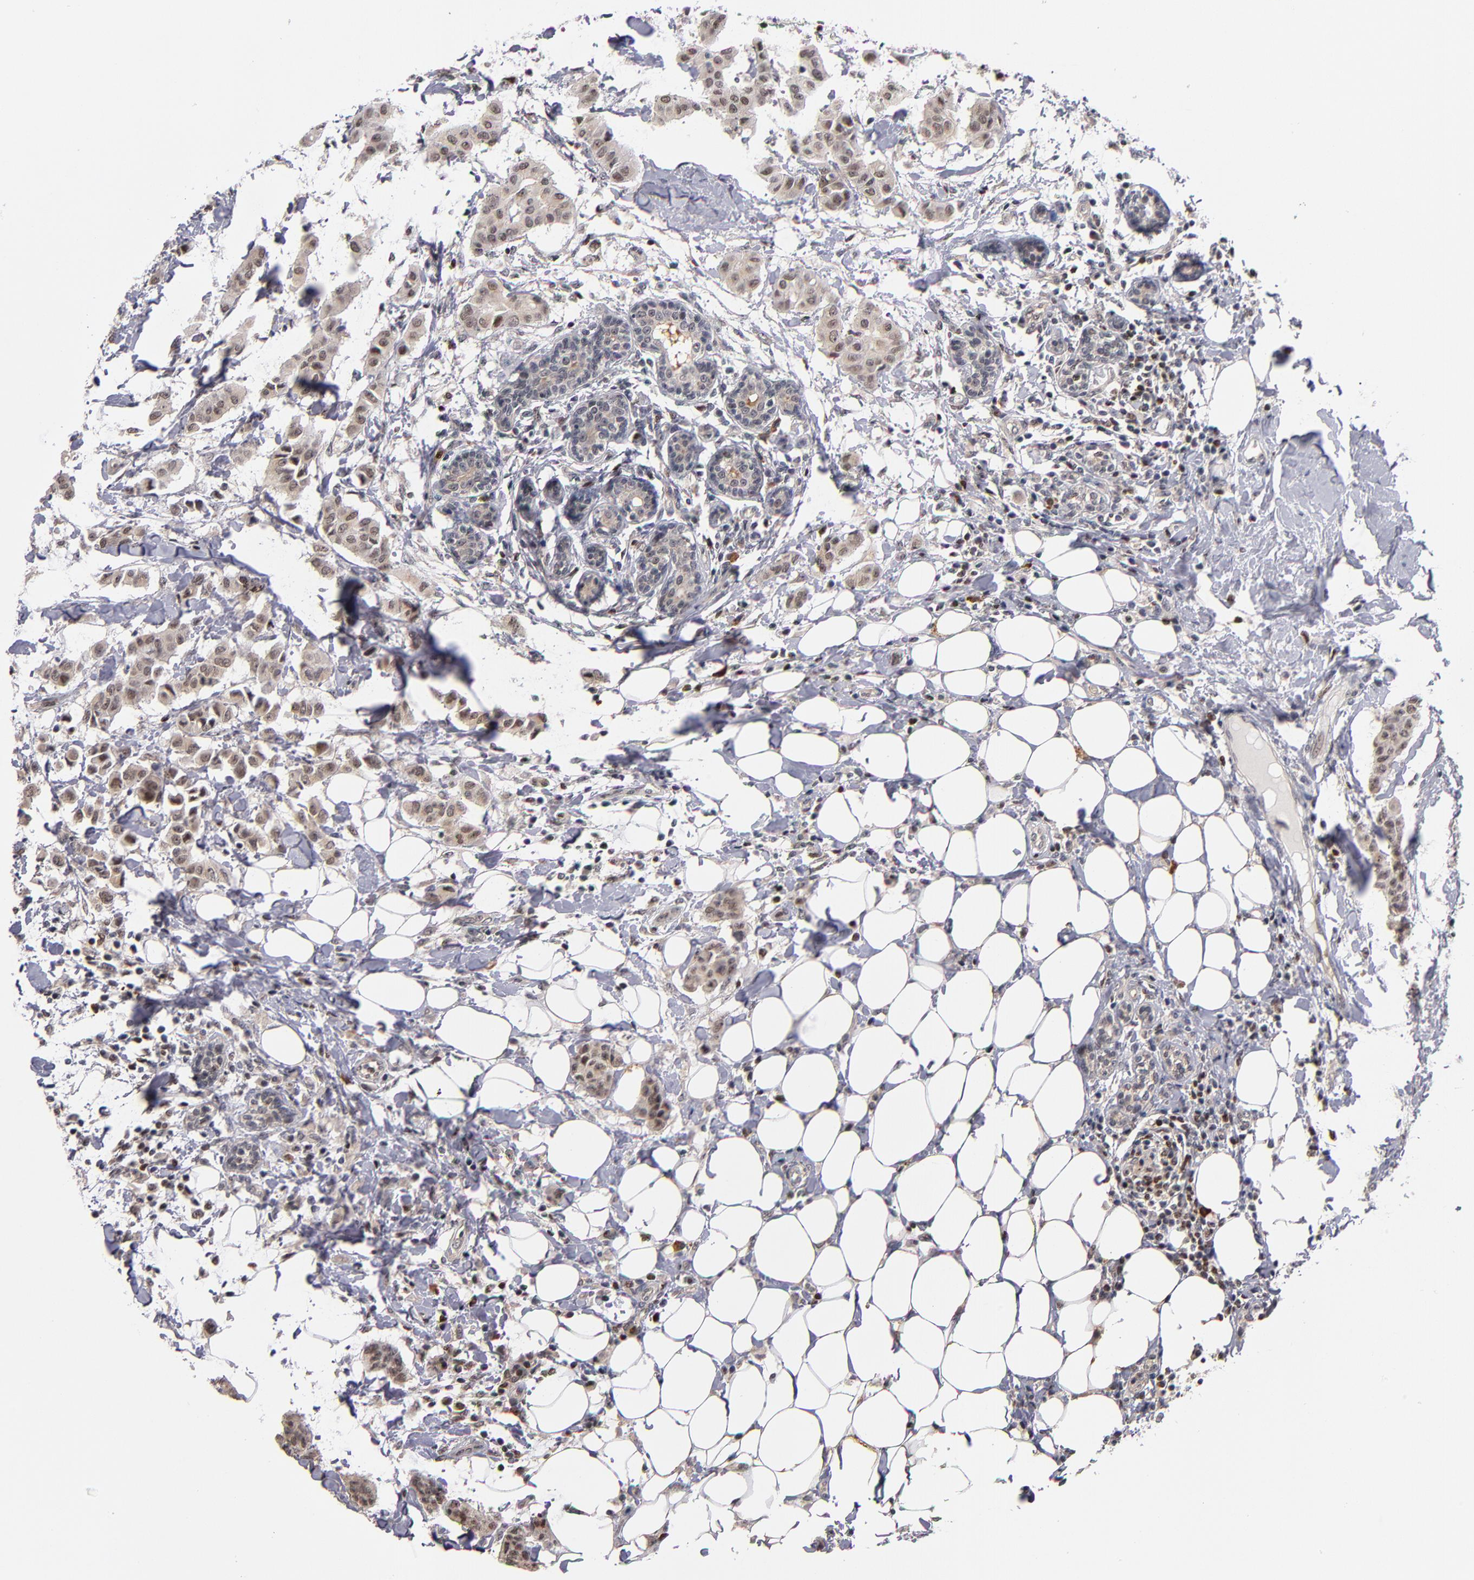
{"staining": {"intensity": "weak", "quantity": "<25%", "location": "nuclear"}, "tissue": "breast cancer", "cell_type": "Tumor cells", "image_type": "cancer", "snomed": [{"axis": "morphology", "description": "Duct carcinoma"}, {"axis": "topography", "description": "Breast"}], "caption": "Immunohistochemistry micrograph of breast cancer stained for a protein (brown), which displays no expression in tumor cells.", "gene": "KDM6A", "patient": {"sex": "female", "age": 40}}